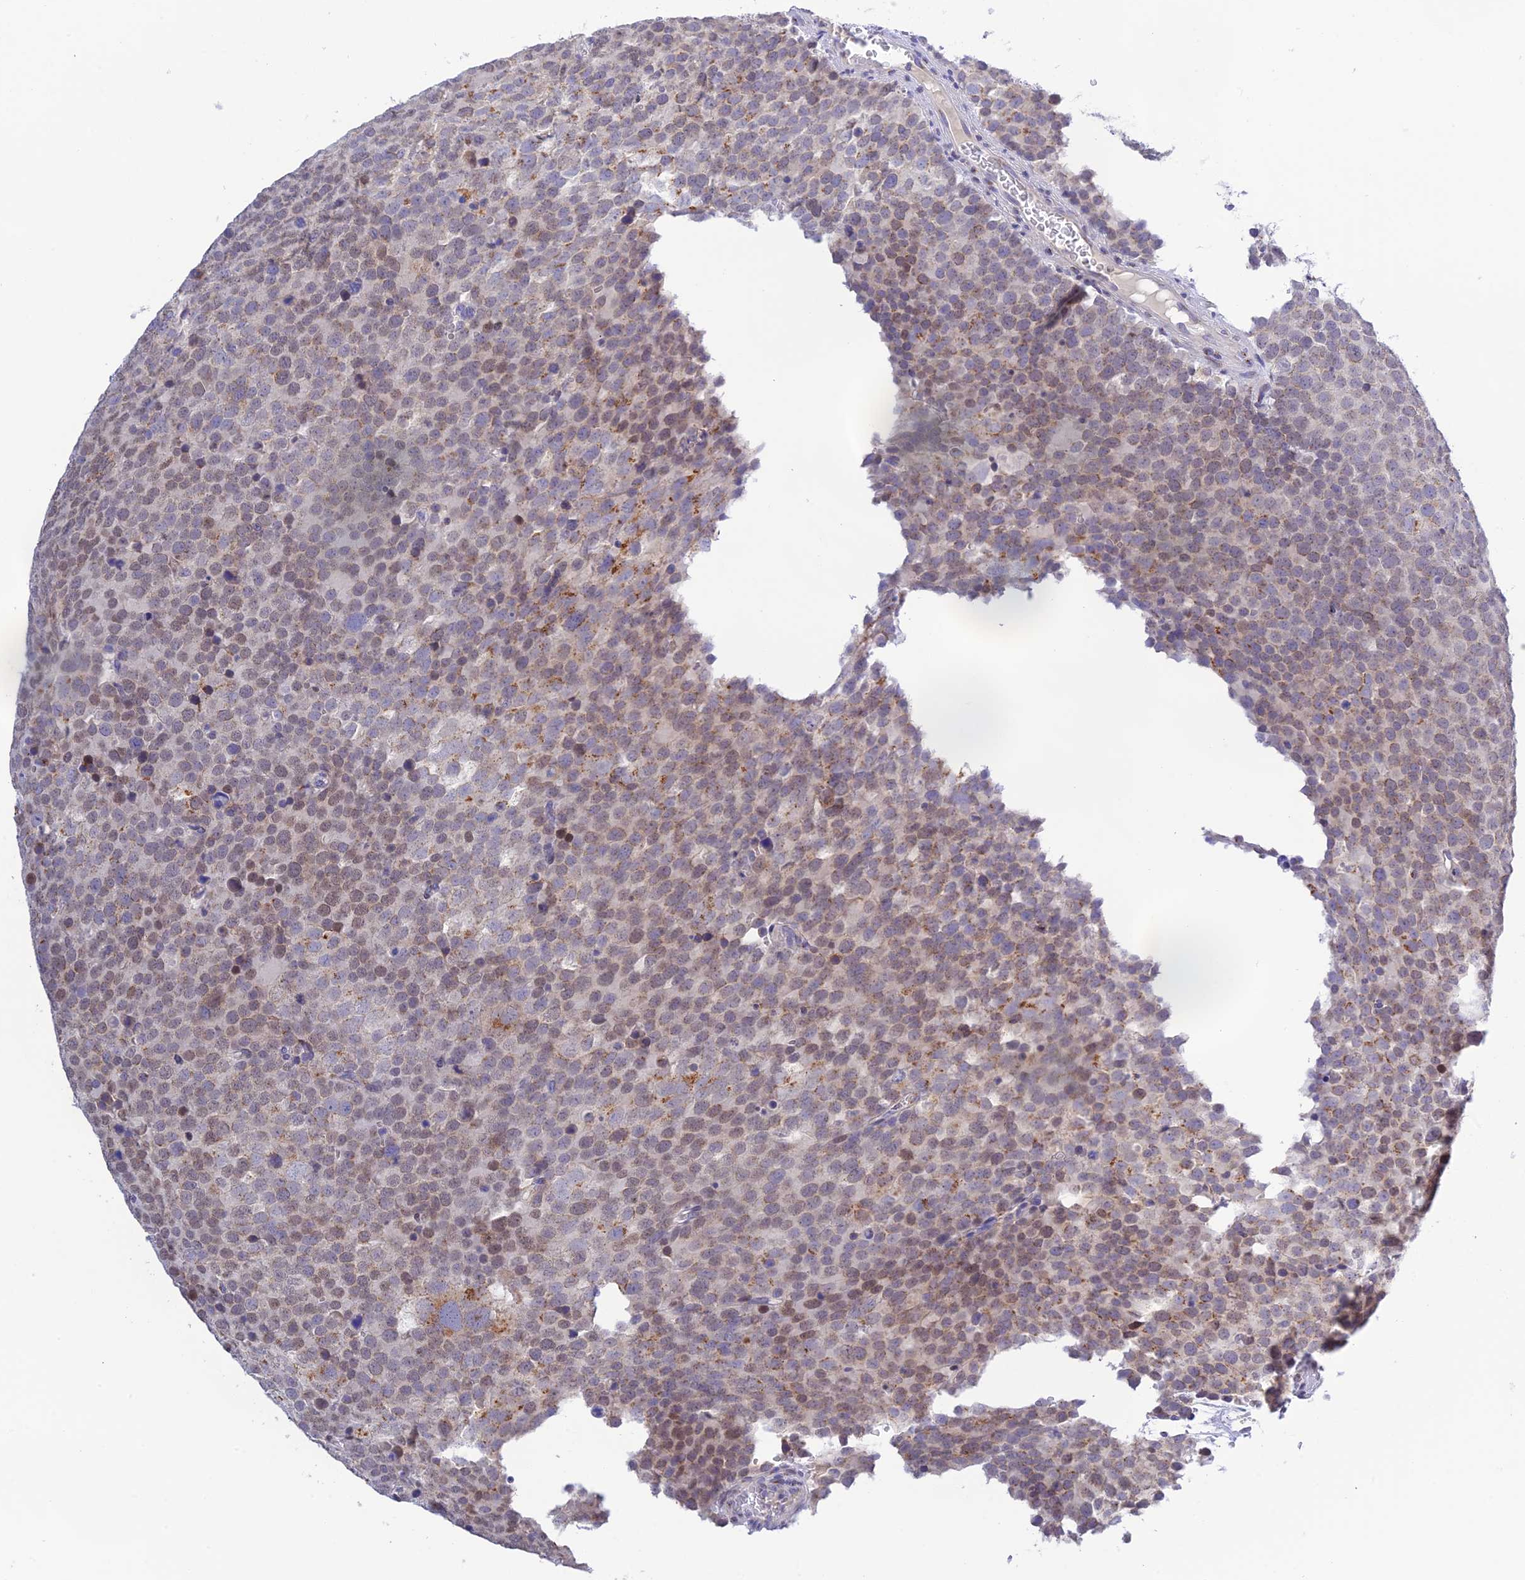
{"staining": {"intensity": "moderate", "quantity": "25%-75%", "location": "cytoplasmic/membranous,nuclear"}, "tissue": "testis cancer", "cell_type": "Tumor cells", "image_type": "cancer", "snomed": [{"axis": "morphology", "description": "Seminoma, NOS"}, {"axis": "topography", "description": "Testis"}], "caption": "This micrograph reveals immunohistochemistry staining of human testis cancer, with medium moderate cytoplasmic/membranous and nuclear expression in about 25%-75% of tumor cells.", "gene": "SNX17", "patient": {"sex": "male", "age": 71}}